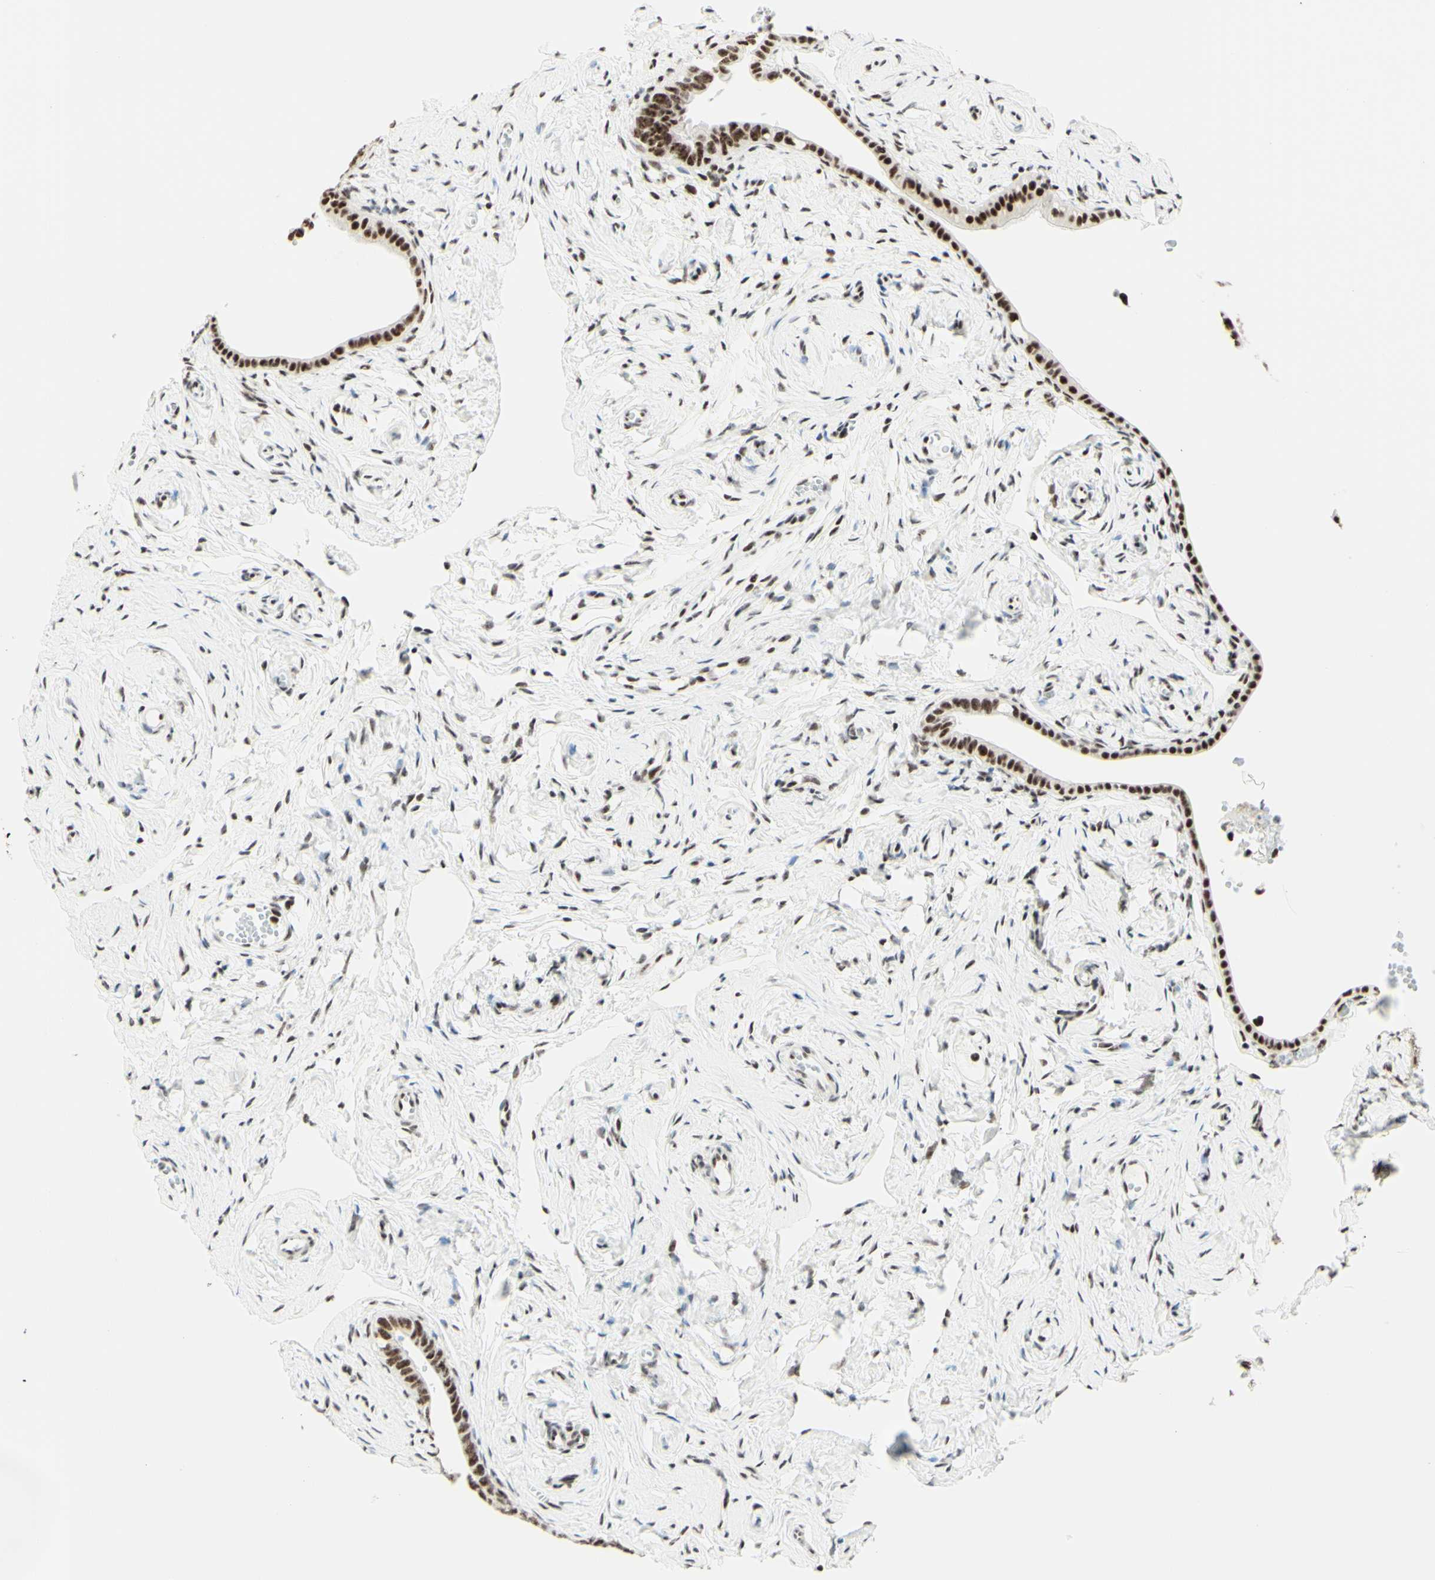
{"staining": {"intensity": "strong", "quantity": ">75%", "location": "nuclear"}, "tissue": "fallopian tube", "cell_type": "Glandular cells", "image_type": "normal", "snomed": [{"axis": "morphology", "description": "Normal tissue, NOS"}, {"axis": "topography", "description": "Fallopian tube"}], "caption": "An IHC photomicrograph of benign tissue is shown. Protein staining in brown labels strong nuclear positivity in fallopian tube within glandular cells. (IHC, brightfield microscopy, high magnification).", "gene": "WTAP", "patient": {"sex": "female", "age": 71}}